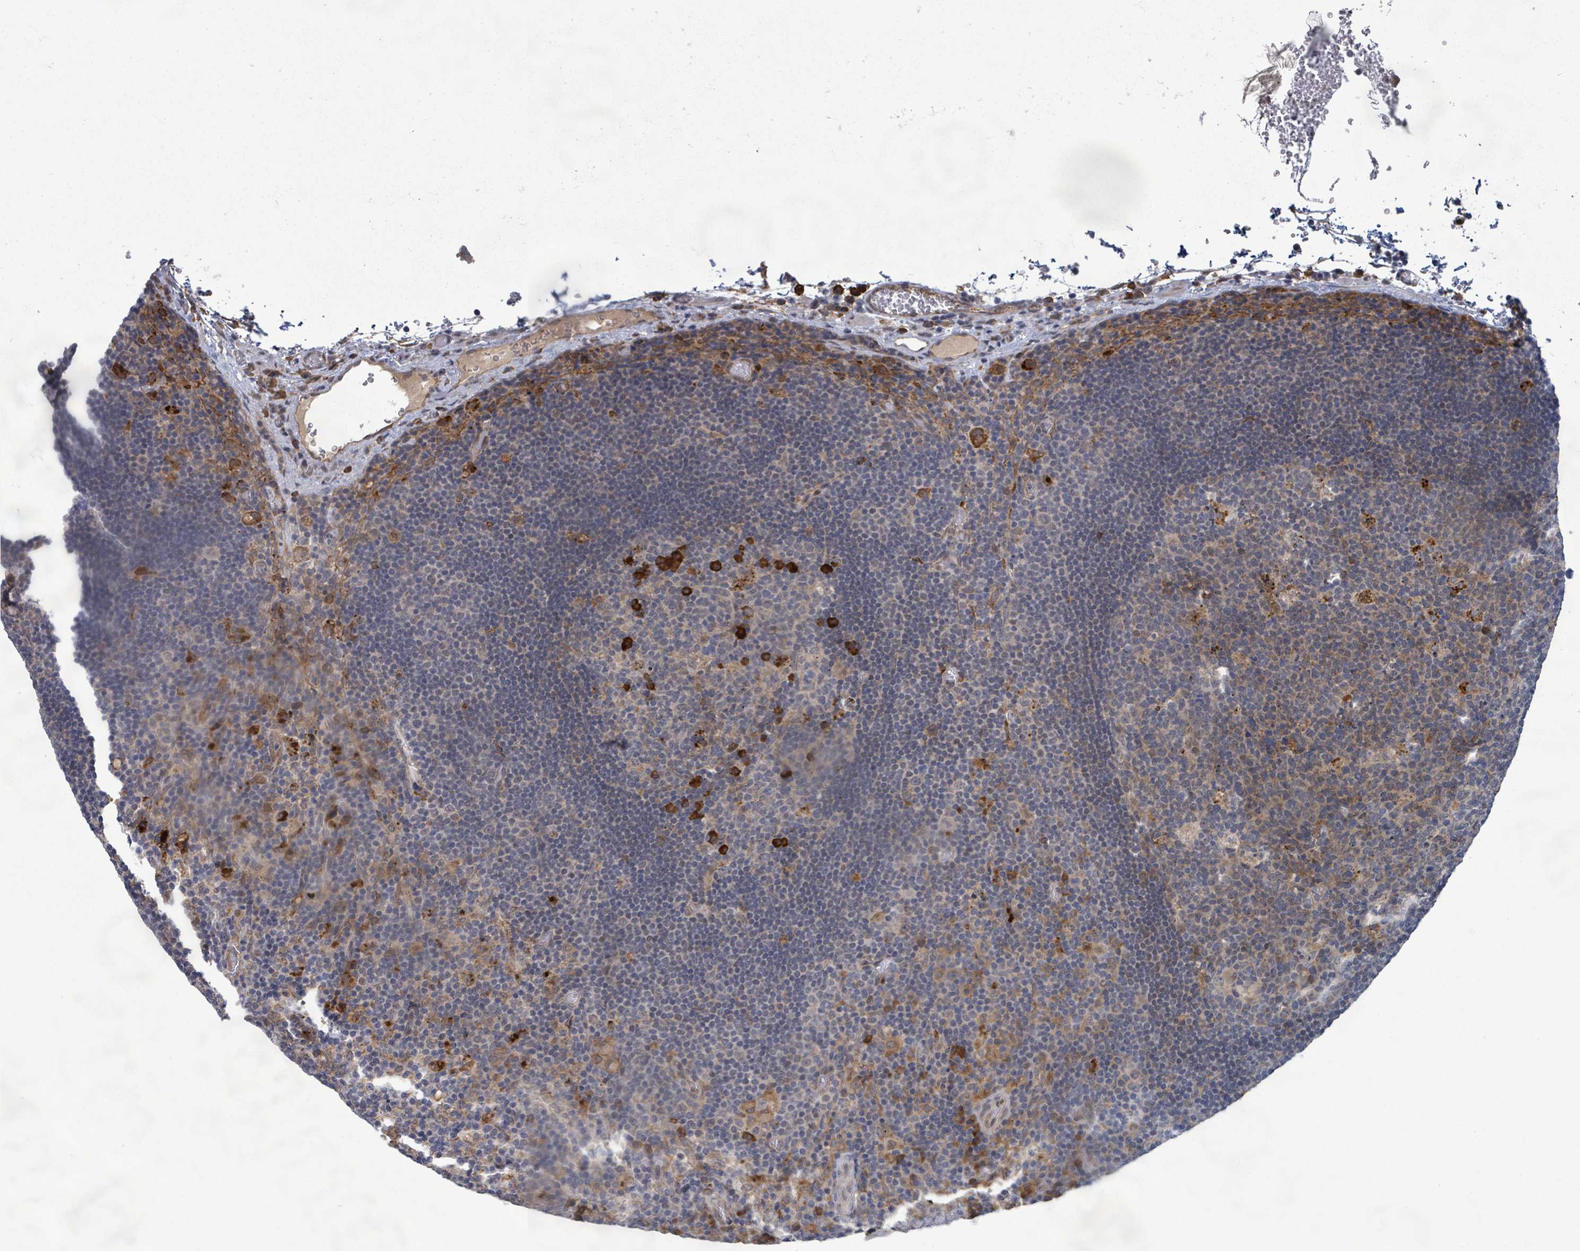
{"staining": {"intensity": "strong", "quantity": "<25%", "location": "cytoplasmic/membranous"}, "tissue": "lymph node", "cell_type": "Germinal center cells", "image_type": "normal", "snomed": [{"axis": "morphology", "description": "Normal tissue, NOS"}, {"axis": "topography", "description": "Lymph node"}], "caption": "DAB immunohistochemical staining of benign lymph node reveals strong cytoplasmic/membranous protein staining in about <25% of germinal center cells. Using DAB (3,3'-diaminobenzidine) (brown) and hematoxylin (blue) stains, captured at high magnification using brightfield microscopy.", "gene": "SHROOM2", "patient": {"sex": "male", "age": 58}}